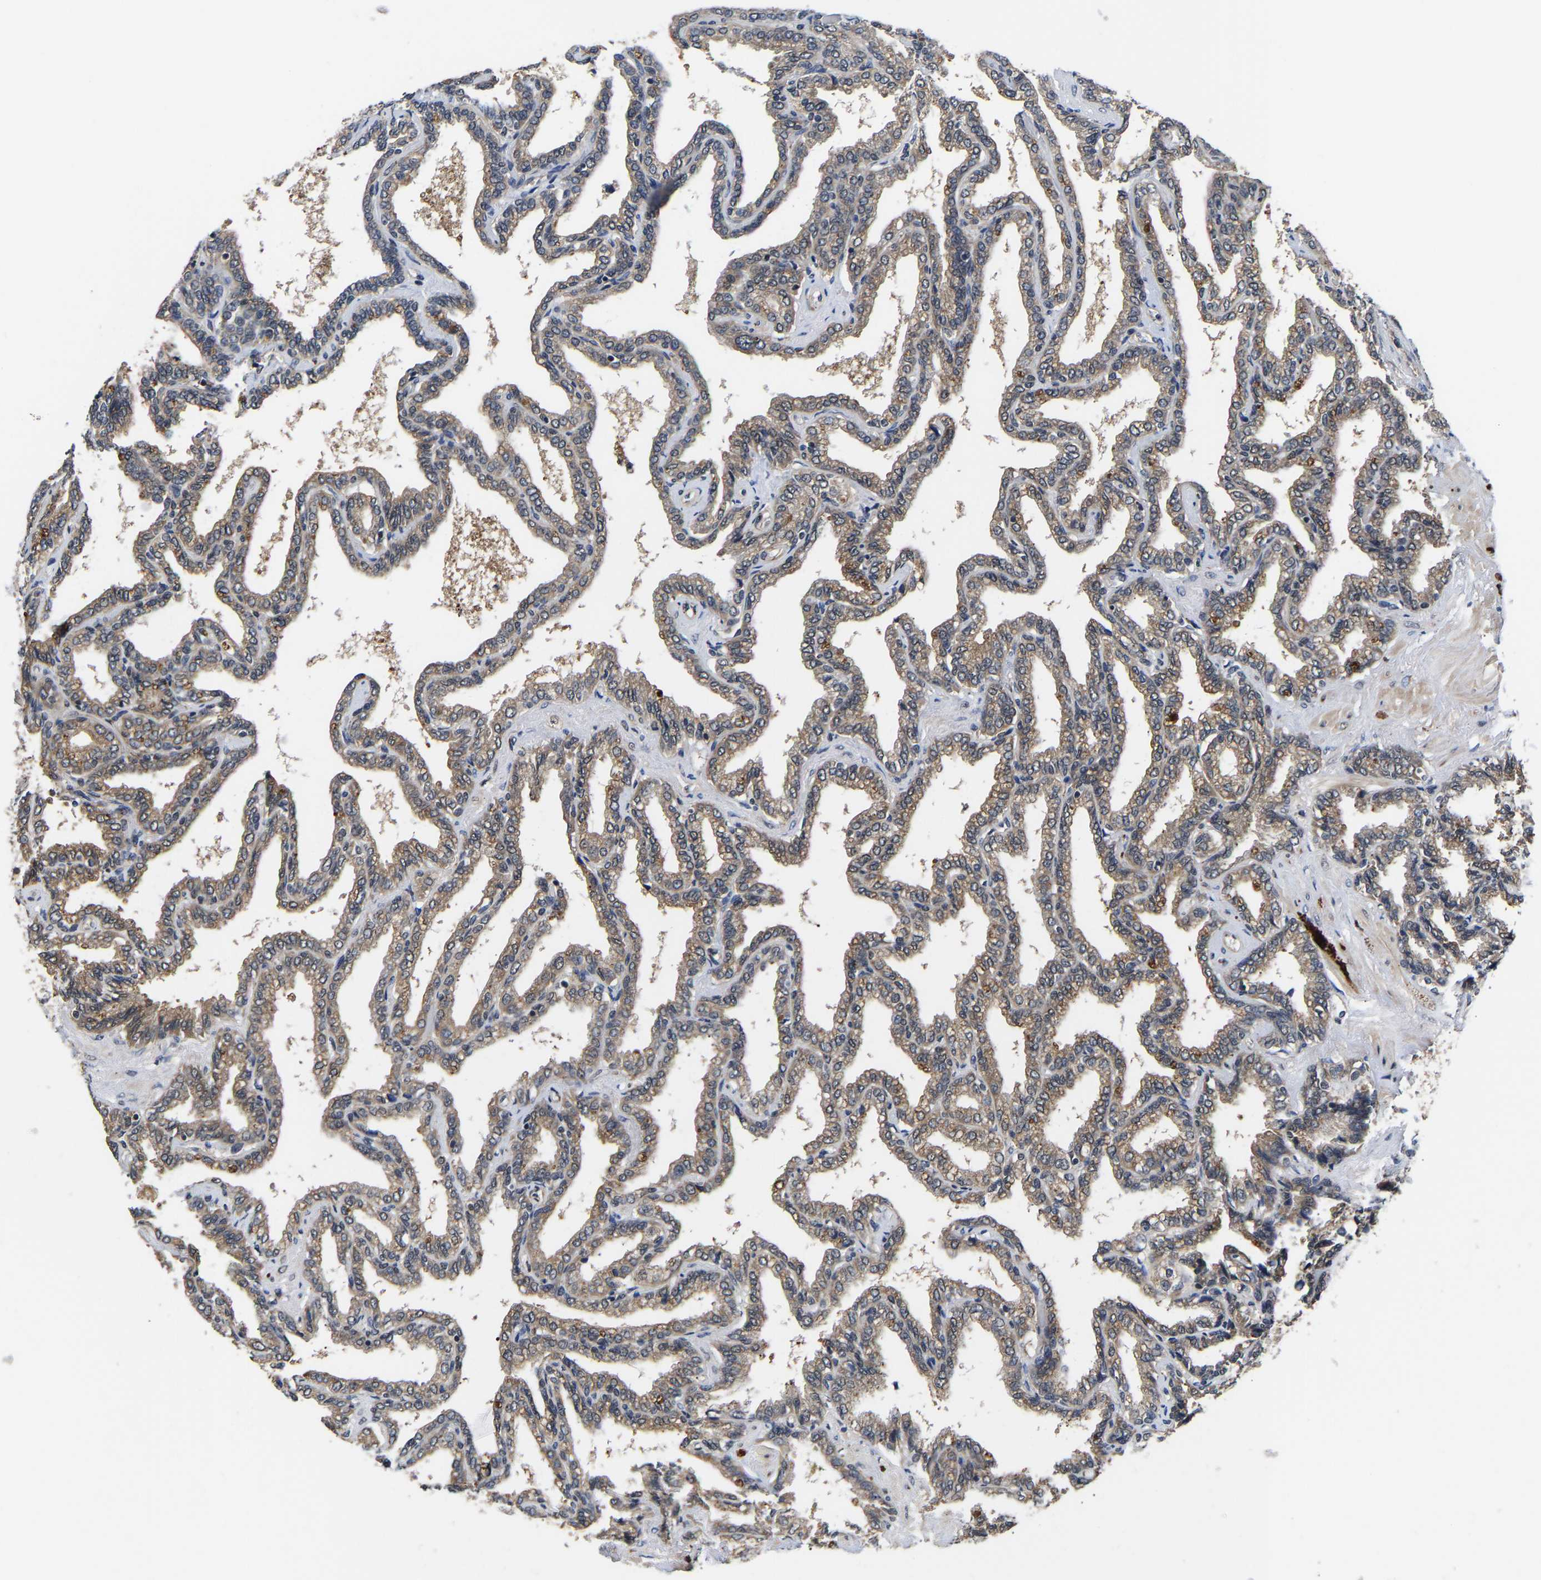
{"staining": {"intensity": "weak", "quantity": ">75%", "location": "cytoplasmic/membranous"}, "tissue": "seminal vesicle", "cell_type": "Glandular cells", "image_type": "normal", "snomed": [{"axis": "morphology", "description": "Normal tissue, NOS"}, {"axis": "topography", "description": "Seminal veicle"}], "caption": "An immunohistochemistry micrograph of benign tissue is shown. Protein staining in brown highlights weak cytoplasmic/membranous positivity in seminal vesicle within glandular cells. Using DAB (brown) and hematoxylin (blue) stains, captured at high magnification using brightfield microscopy.", "gene": "METTL16", "patient": {"sex": "male", "age": 46}}